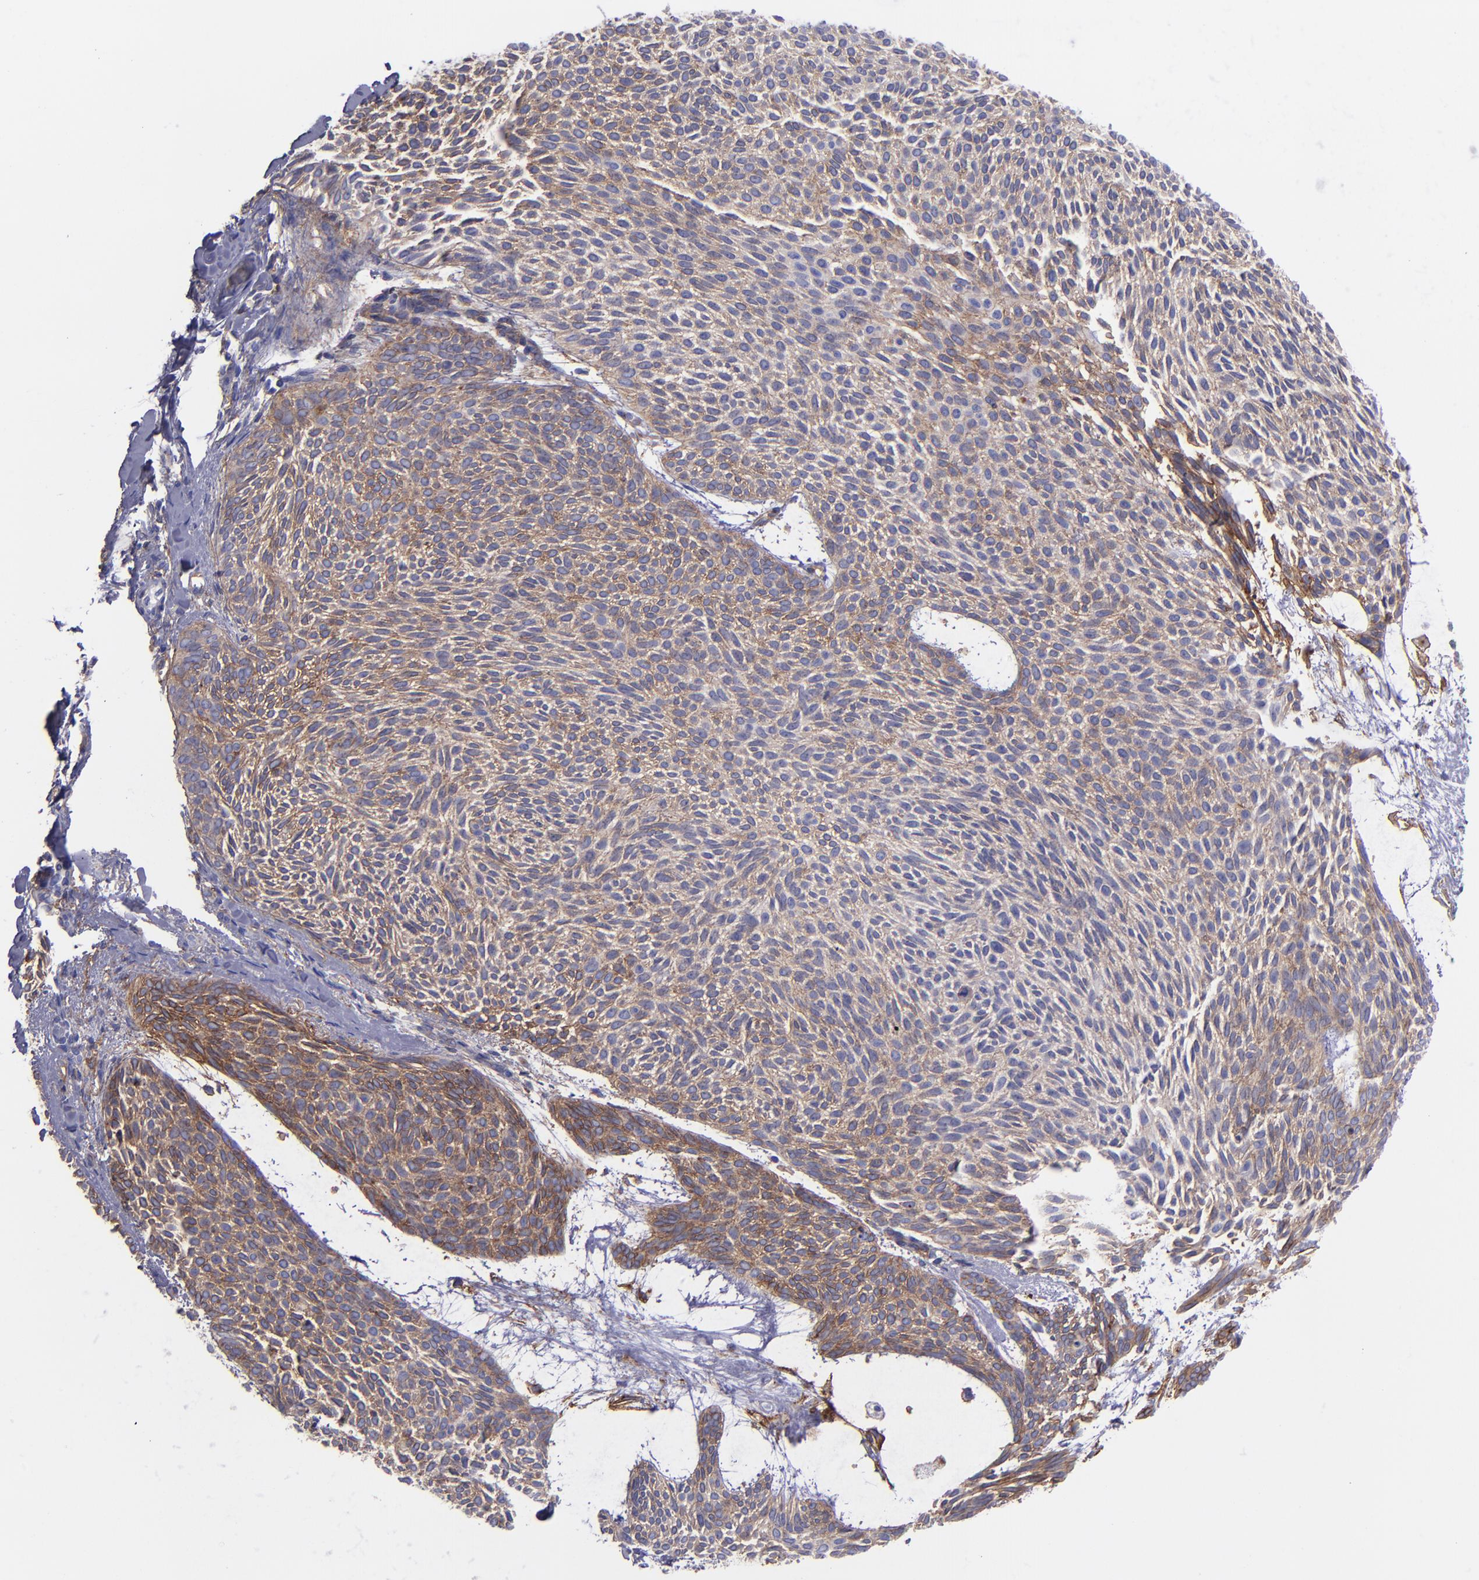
{"staining": {"intensity": "weak", "quantity": ">75%", "location": "cytoplasmic/membranous"}, "tissue": "skin cancer", "cell_type": "Tumor cells", "image_type": "cancer", "snomed": [{"axis": "morphology", "description": "Basal cell carcinoma"}, {"axis": "topography", "description": "Skin"}], "caption": "Immunohistochemical staining of human skin cancer (basal cell carcinoma) reveals low levels of weak cytoplasmic/membranous protein positivity in approximately >75% of tumor cells. (Brightfield microscopy of DAB IHC at high magnification).", "gene": "ITGAV", "patient": {"sex": "male", "age": 84}}